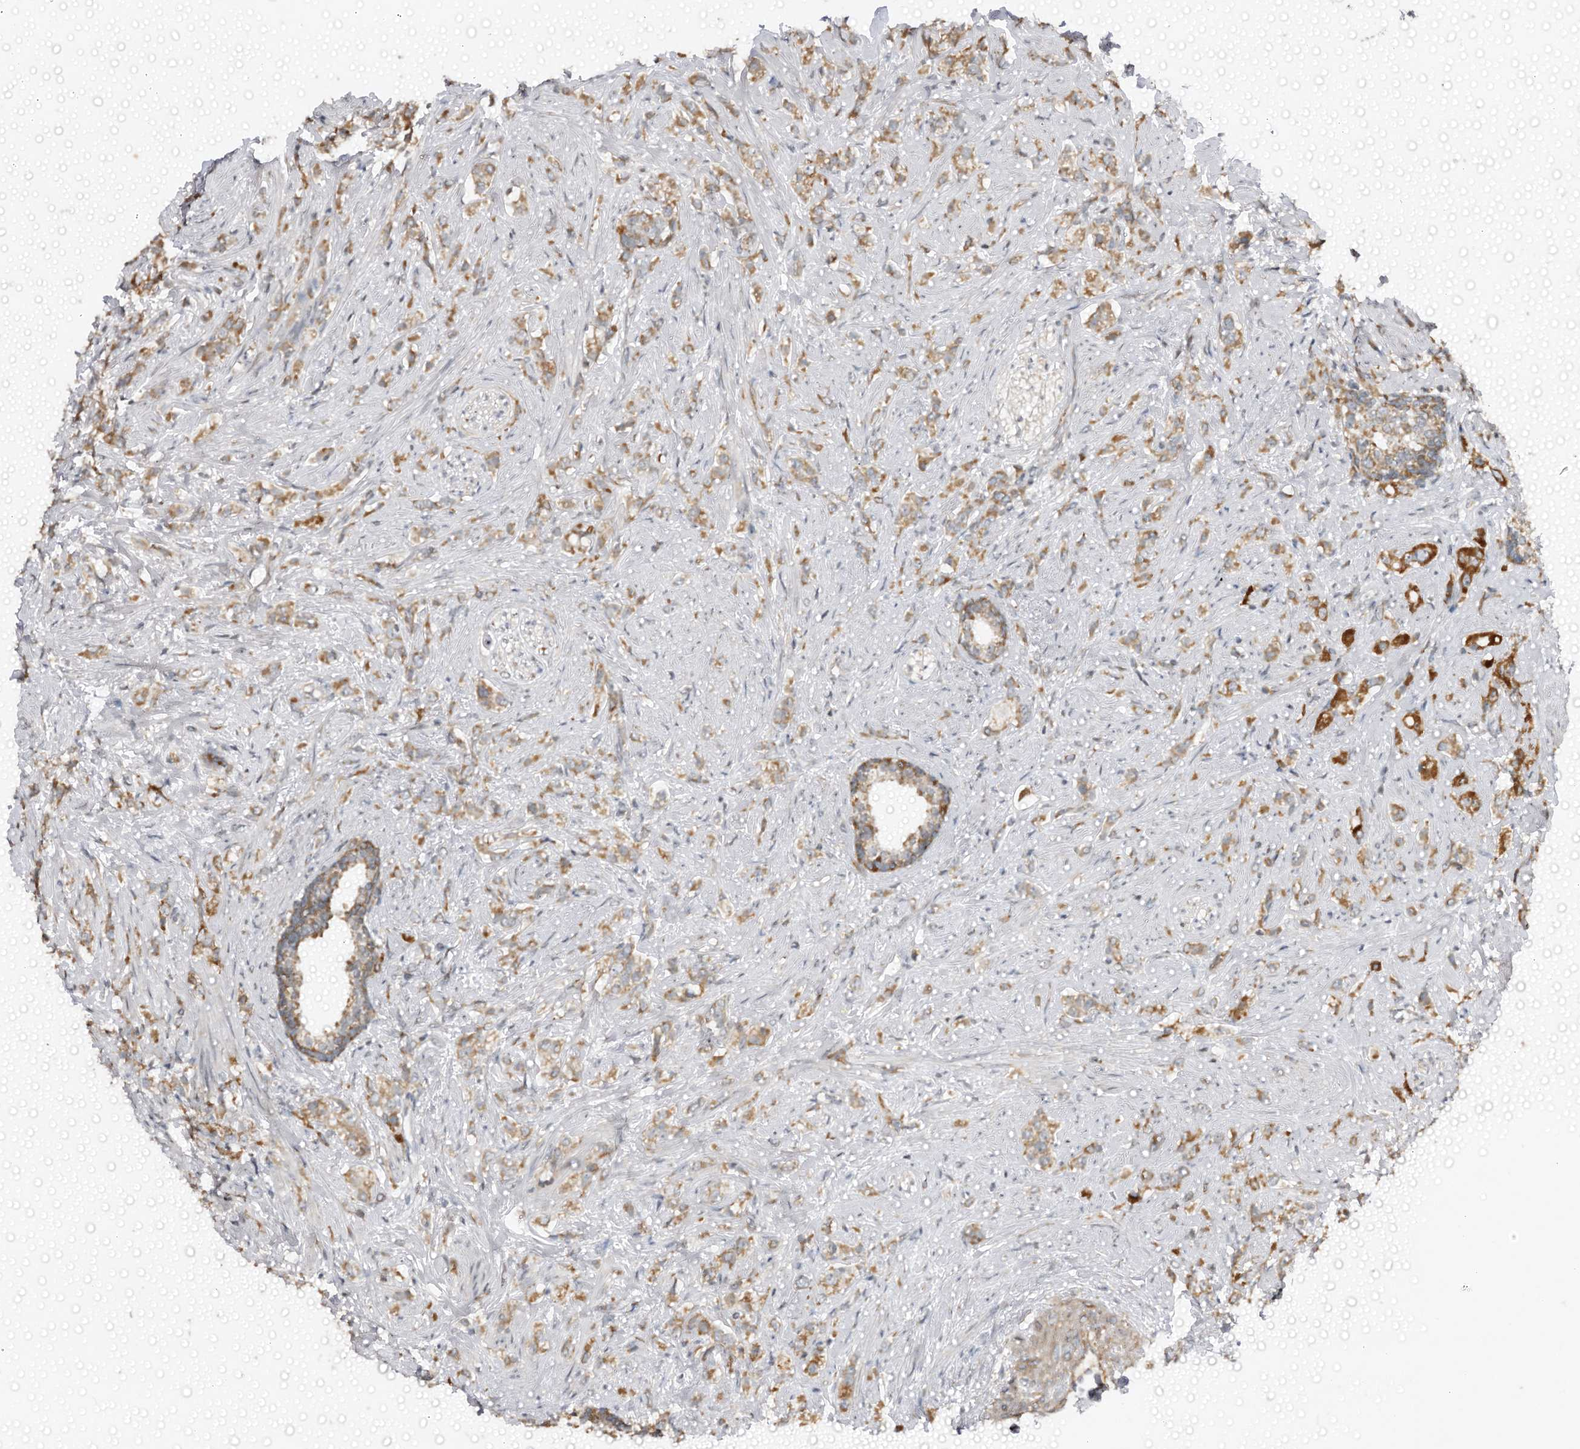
{"staining": {"intensity": "moderate", "quantity": ">75%", "location": "cytoplasmic/membranous"}, "tissue": "prostate cancer", "cell_type": "Tumor cells", "image_type": "cancer", "snomed": [{"axis": "morphology", "description": "Adenocarcinoma, High grade"}, {"axis": "topography", "description": "Prostate"}], "caption": "Immunohistochemistry (DAB (3,3'-diaminobenzidine)) staining of prostate adenocarcinoma (high-grade) displays moderate cytoplasmic/membranous protein staining in about >75% of tumor cells. (DAB (3,3'-diaminobenzidine) IHC, brown staining for protein, blue staining for nuclei).", "gene": "CBR4", "patient": {"sex": "male", "age": 63}}